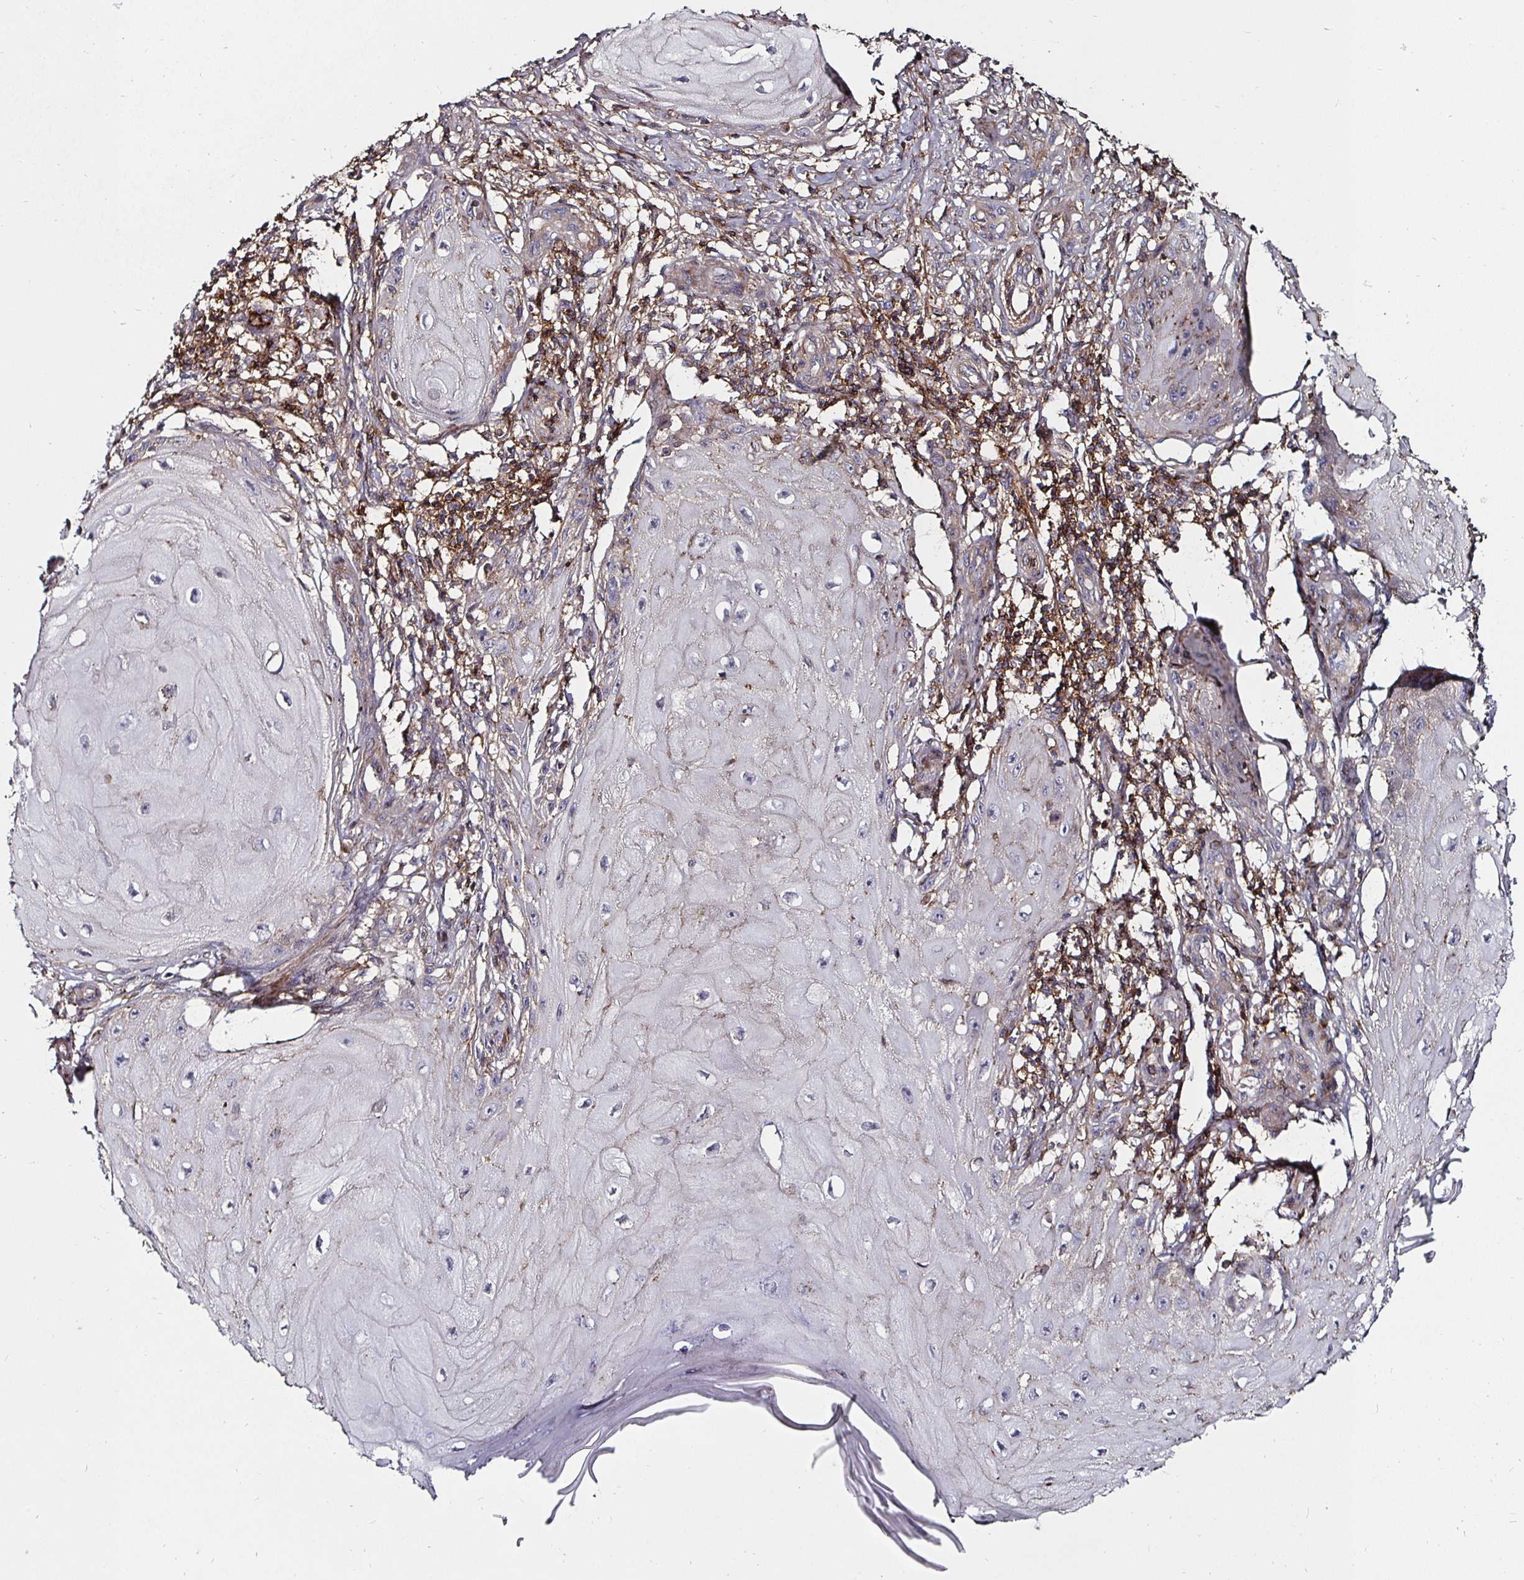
{"staining": {"intensity": "negative", "quantity": "none", "location": "none"}, "tissue": "skin cancer", "cell_type": "Tumor cells", "image_type": "cancer", "snomed": [{"axis": "morphology", "description": "Squamous cell carcinoma, NOS"}, {"axis": "topography", "description": "Skin"}], "caption": "An image of human squamous cell carcinoma (skin) is negative for staining in tumor cells.", "gene": "GJA4", "patient": {"sex": "female", "age": 77}}